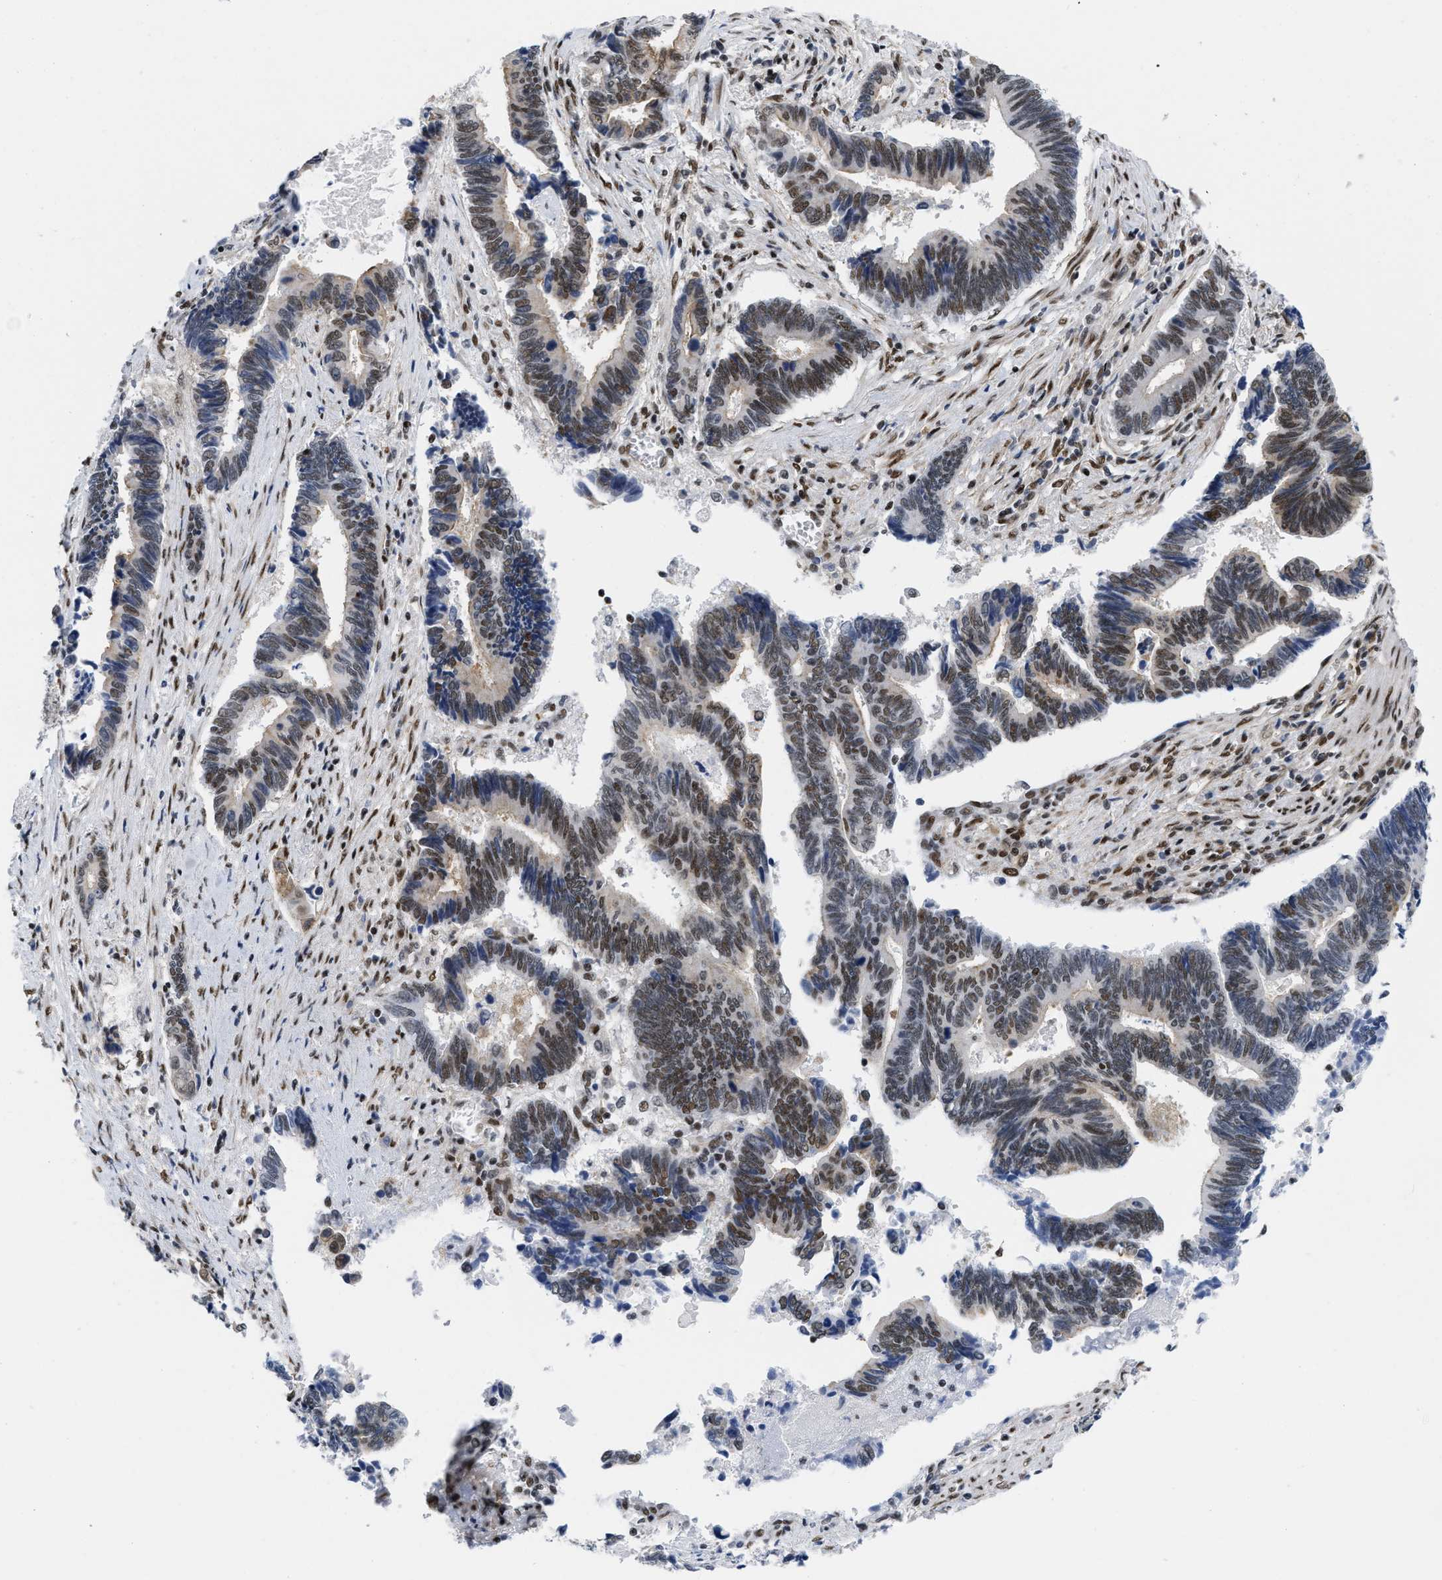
{"staining": {"intensity": "moderate", "quantity": "25%-75%", "location": "nuclear"}, "tissue": "pancreatic cancer", "cell_type": "Tumor cells", "image_type": "cancer", "snomed": [{"axis": "morphology", "description": "Adenocarcinoma, NOS"}, {"axis": "topography", "description": "Pancreas"}], "caption": "DAB (3,3'-diaminobenzidine) immunohistochemical staining of human pancreatic cancer displays moderate nuclear protein staining in approximately 25%-75% of tumor cells. The protein of interest is shown in brown color, while the nuclei are stained blue.", "gene": "MIER1", "patient": {"sex": "female", "age": 70}}